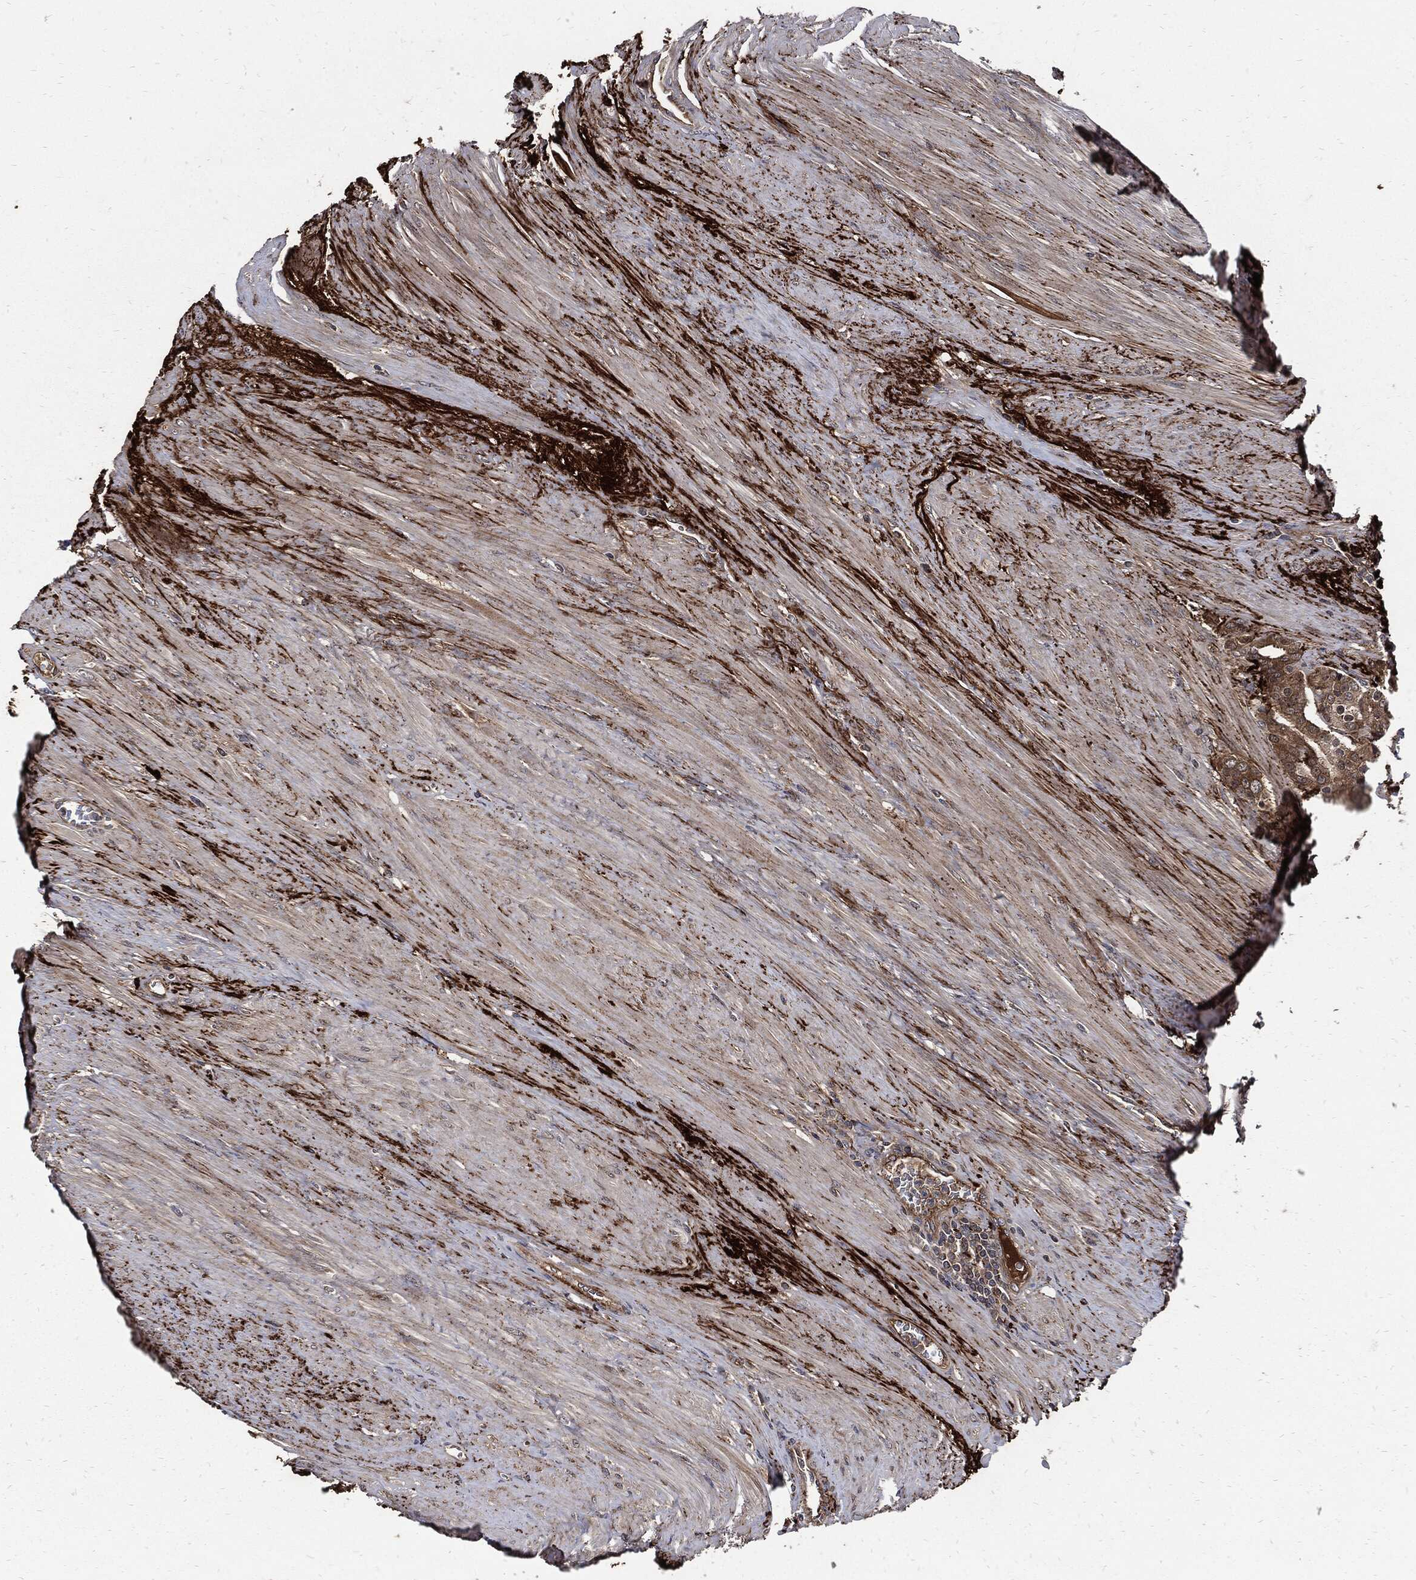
{"staining": {"intensity": "strong", "quantity": "25%-75%", "location": "cytoplasmic/membranous"}, "tissue": "prostate cancer", "cell_type": "Tumor cells", "image_type": "cancer", "snomed": [{"axis": "morphology", "description": "Adenocarcinoma, NOS"}, {"axis": "topography", "description": "Prostate"}], "caption": "A histopathology image of human adenocarcinoma (prostate) stained for a protein demonstrates strong cytoplasmic/membranous brown staining in tumor cells.", "gene": "CLU", "patient": {"sex": "male", "age": 69}}